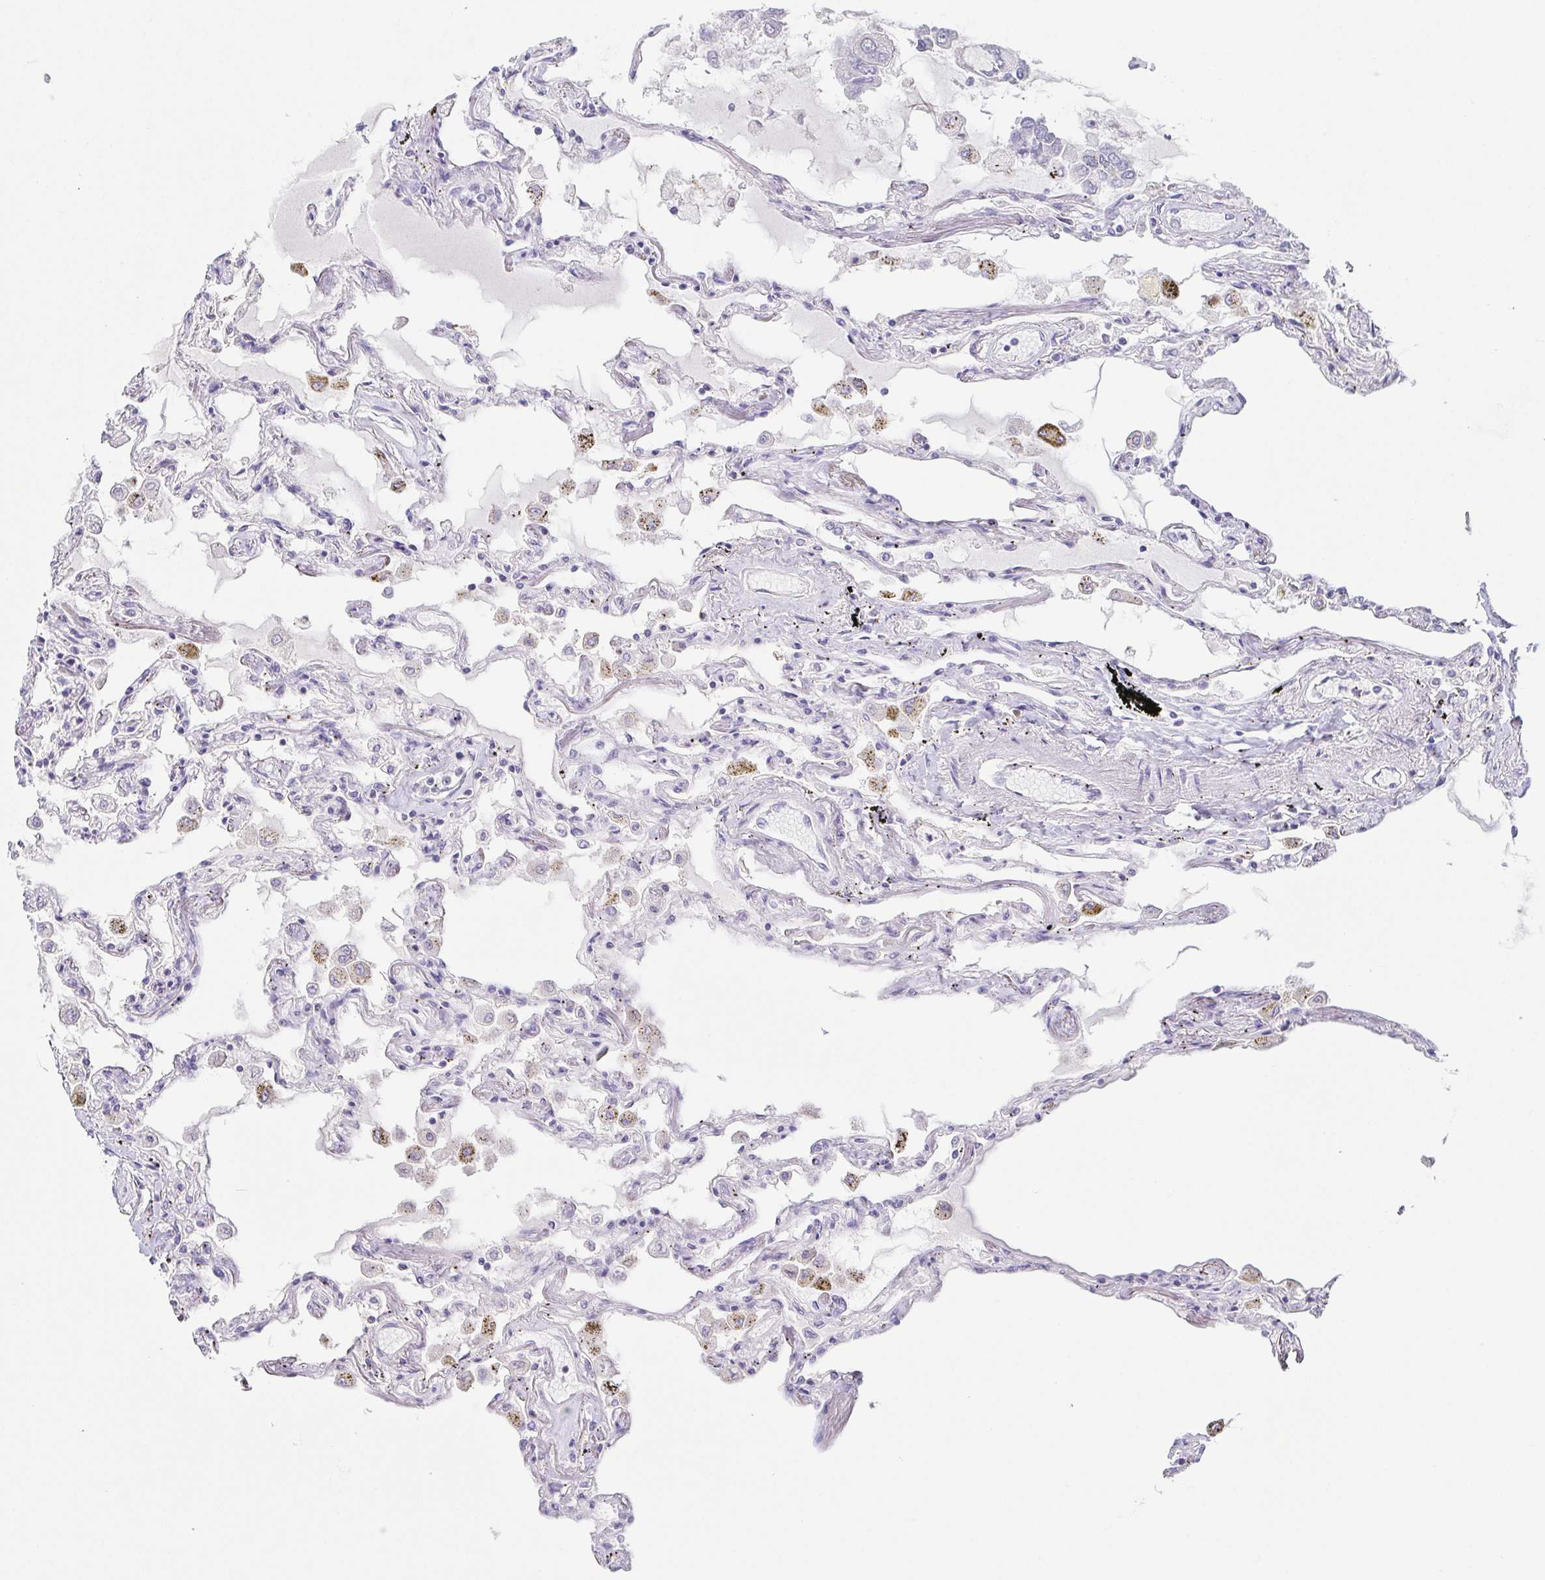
{"staining": {"intensity": "weak", "quantity": "<25%", "location": "cytoplasmic/membranous"}, "tissue": "lung", "cell_type": "Alveolar cells", "image_type": "normal", "snomed": [{"axis": "morphology", "description": "Normal tissue, NOS"}, {"axis": "morphology", "description": "Adenocarcinoma, NOS"}, {"axis": "topography", "description": "Cartilage tissue"}, {"axis": "topography", "description": "Lung"}], "caption": "Immunohistochemical staining of benign human lung demonstrates no significant staining in alveolar cells.", "gene": "COL17A1", "patient": {"sex": "female", "age": 67}}